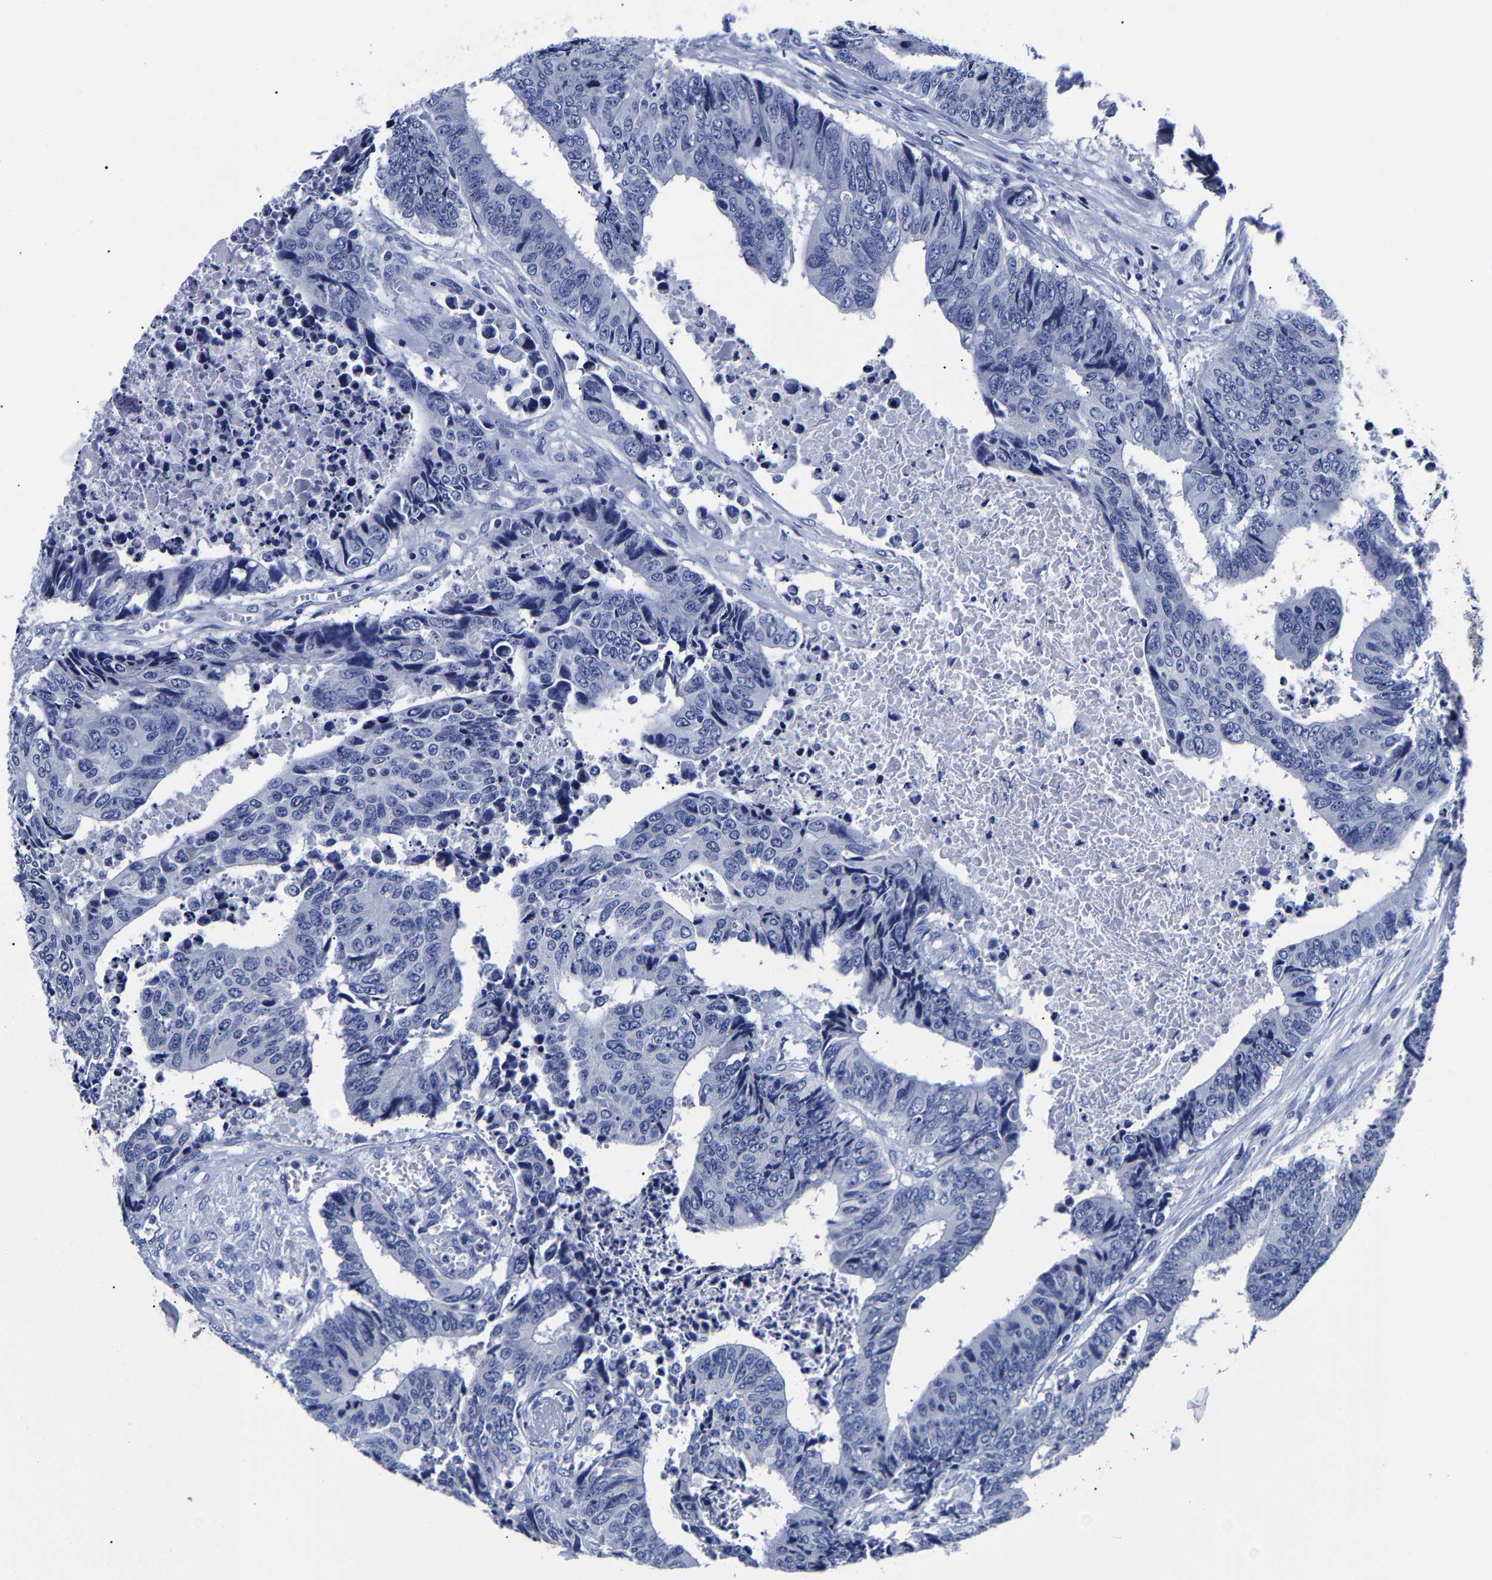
{"staining": {"intensity": "negative", "quantity": "none", "location": "none"}, "tissue": "colorectal cancer", "cell_type": "Tumor cells", "image_type": "cancer", "snomed": [{"axis": "morphology", "description": "Adenocarcinoma, NOS"}, {"axis": "topography", "description": "Rectum"}], "caption": "Tumor cells show no significant protein positivity in colorectal cancer (adenocarcinoma).", "gene": "CPA2", "patient": {"sex": "male", "age": 84}}